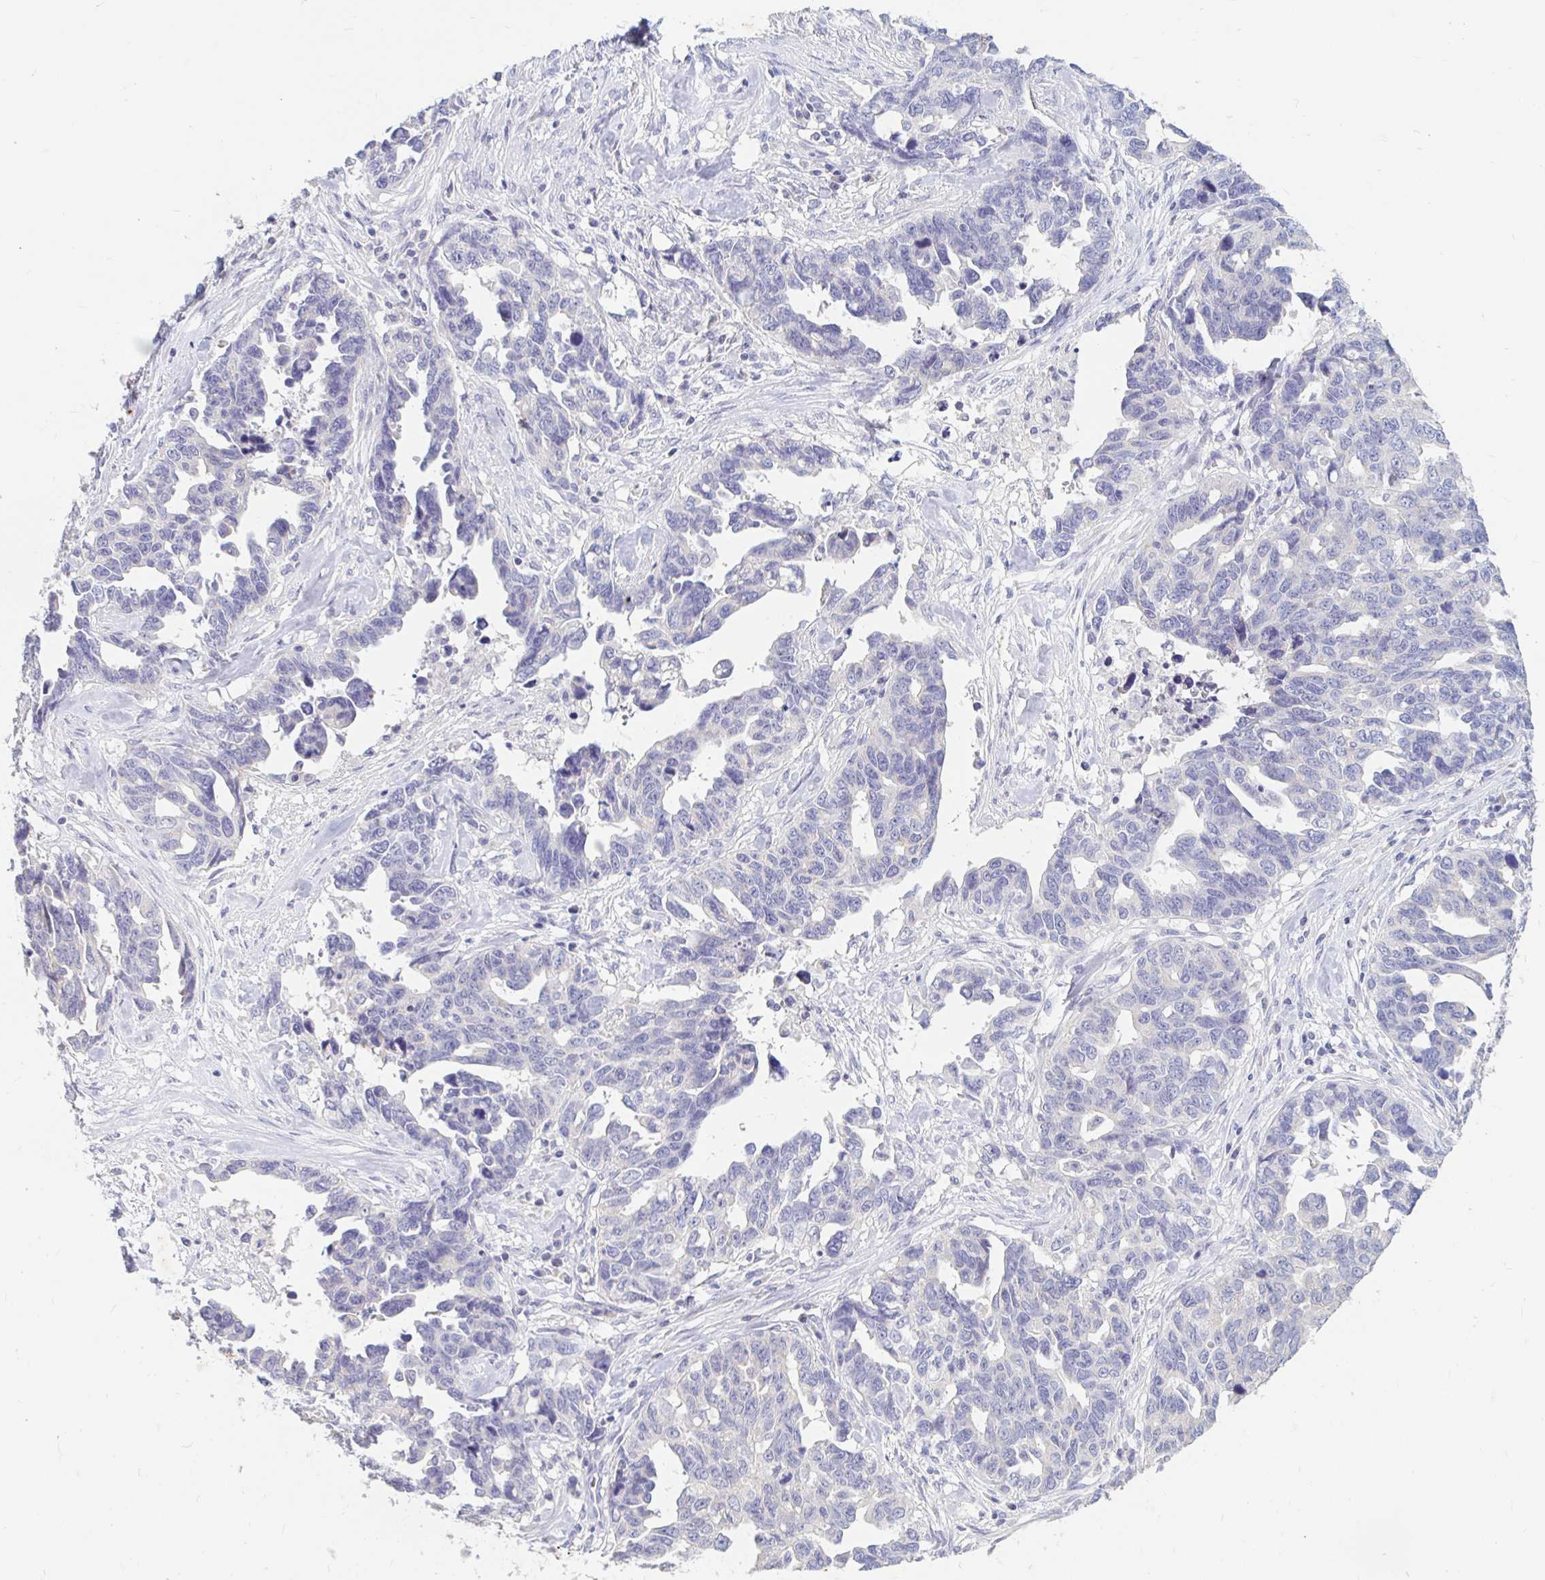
{"staining": {"intensity": "negative", "quantity": "none", "location": "none"}, "tissue": "ovarian cancer", "cell_type": "Tumor cells", "image_type": "cancer", "snomed": [{"axis": "morphology", "description": "Cystadenocarcinoma, serous, NOS"}, {"axis": "topography", "description": "Ovary"}], "caption": "The histopathology image demonstrates no staining of tumor cells in ovarian serous cystadenocarcinoma.", "gene": "ADH1A", "patient": {"sex": "female", "age": 69}}